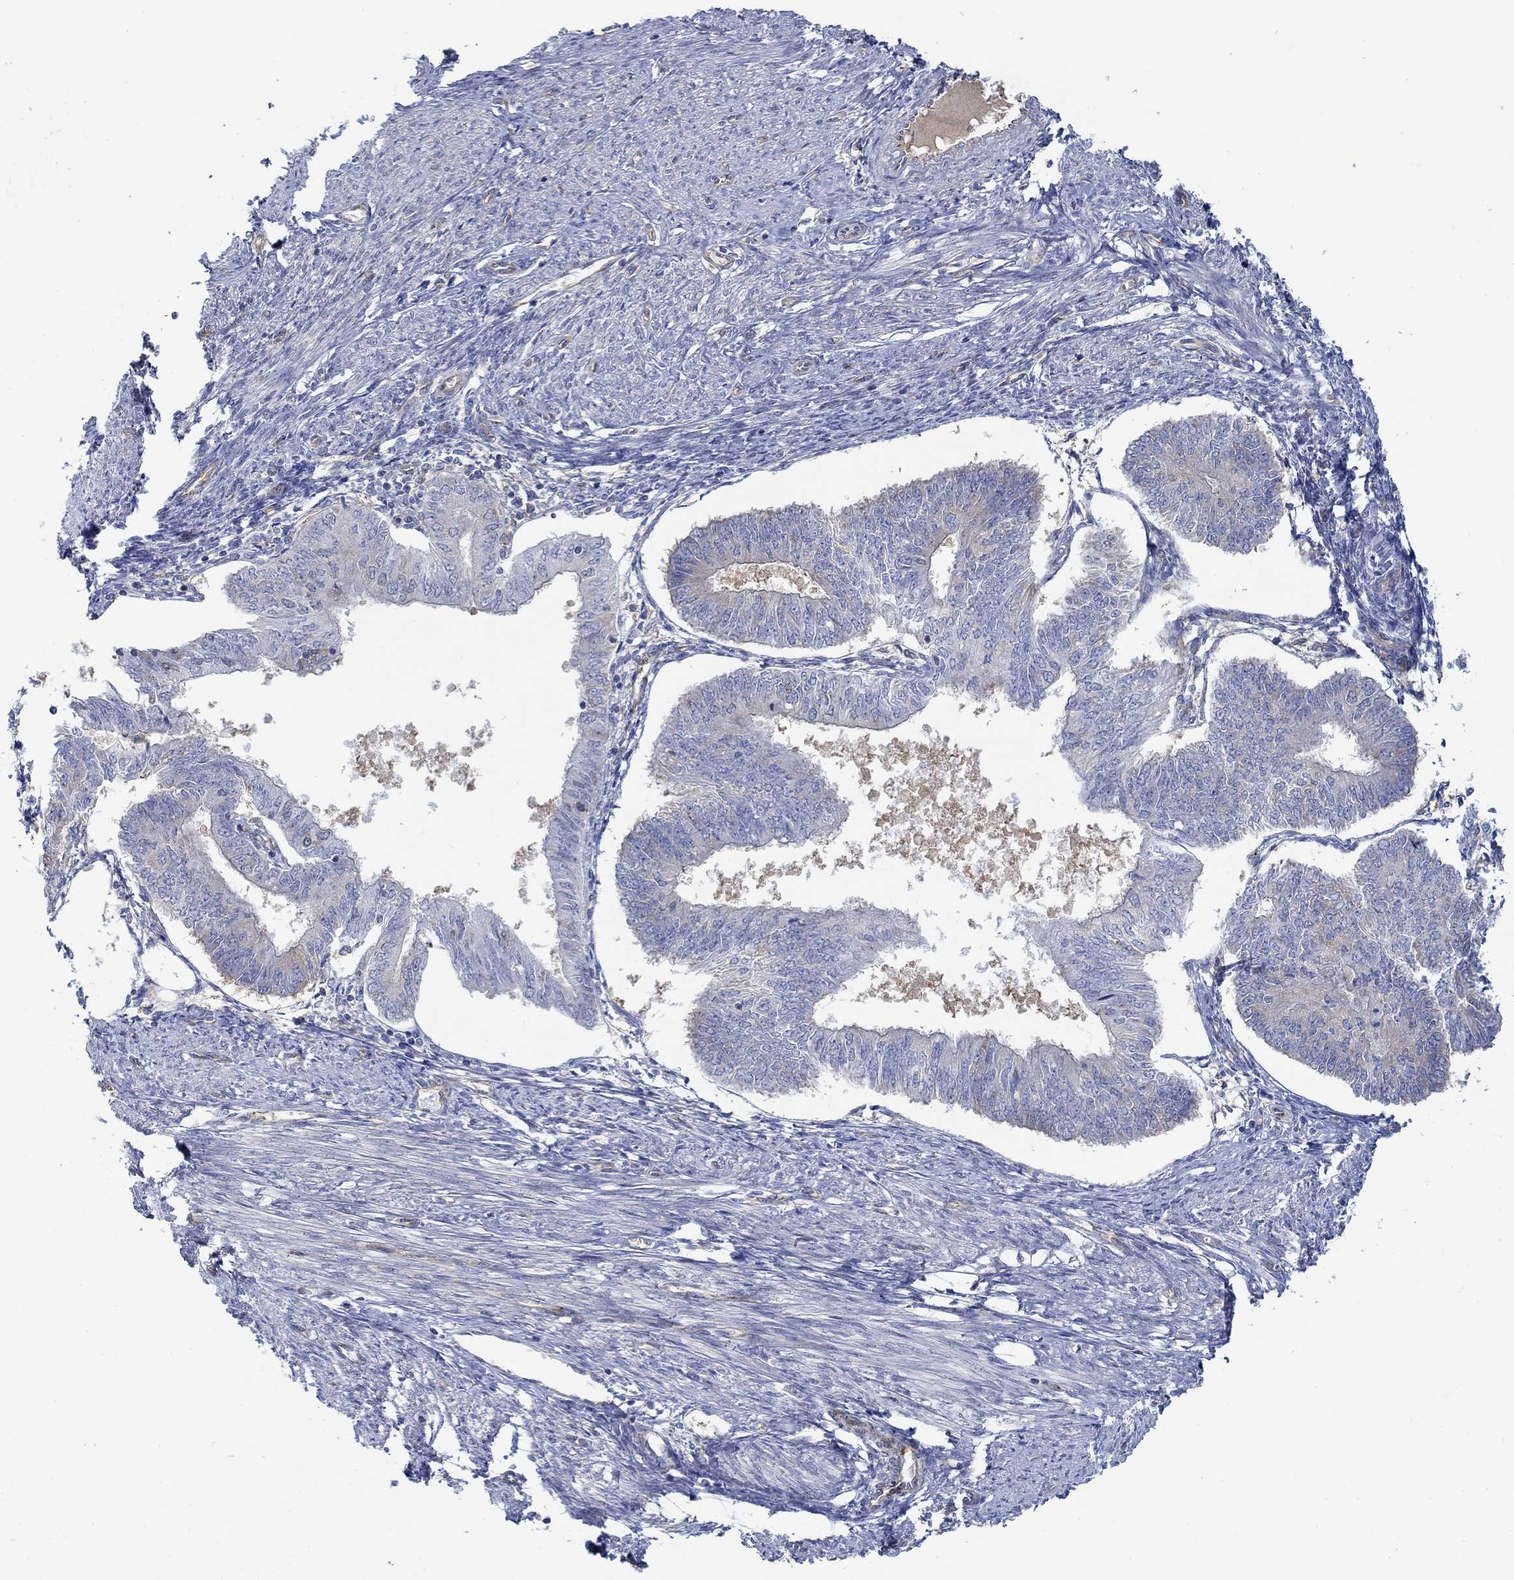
{"staining": {"intensity": "negative", "quantity": "none", "location": "none"}, "tissue": "endometrial cancer", "cell_type": "Tumor cells", "image_type": "cancer", "snomed": [{"axis": "morphology", "description": "Adenocarcinoma, NOS"}, {"axis": "topography", "description": "Endometrium"}], "caption": "Immunohistochemistry image of neoplastic tissue: endometrial adenocarcinoma stained with DAB demonstrates no significant protein staining in tumor cells.", "gene": "SPAG9", "patient": {"sex": "female", "age": 58}}